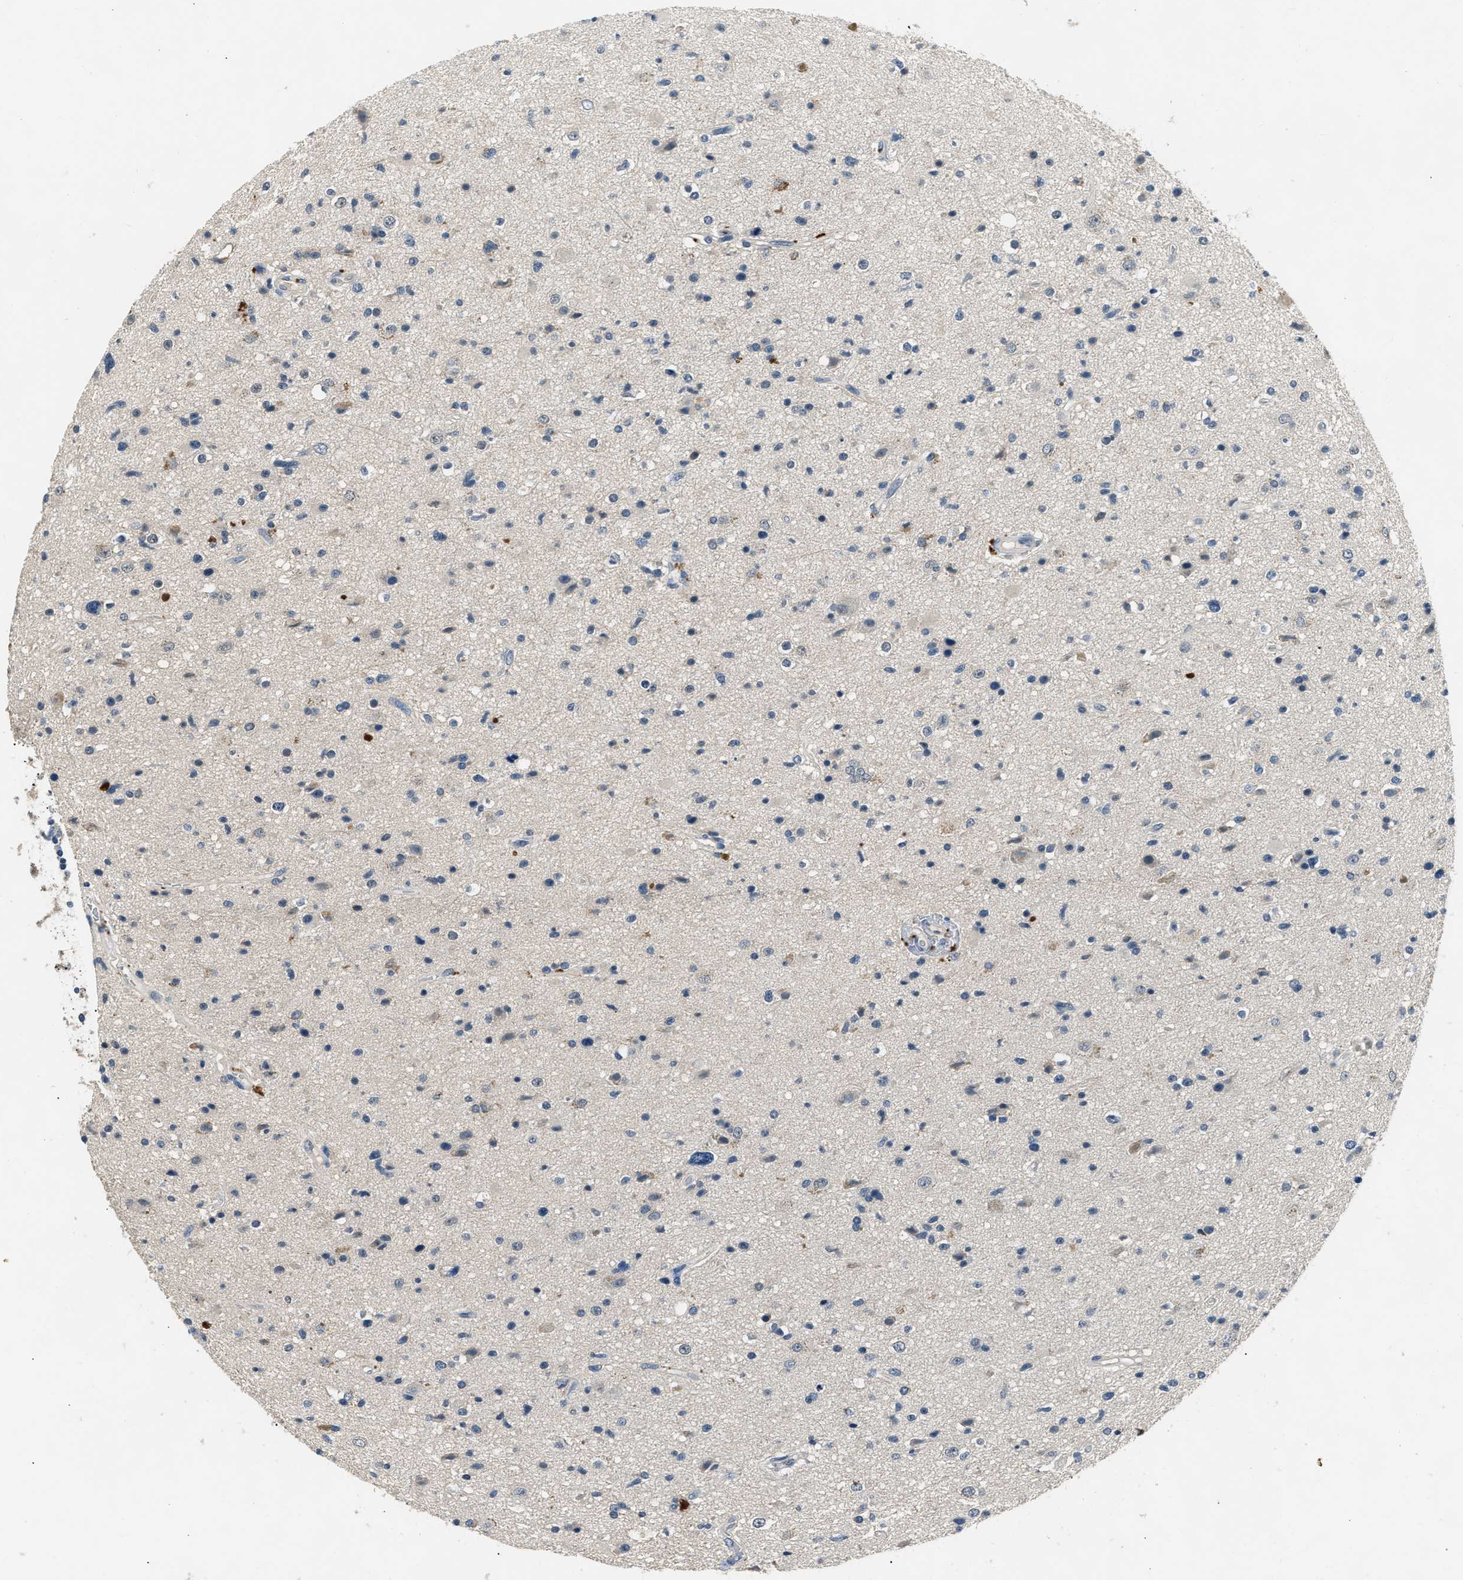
{"staining": {"intensity": "negative", "quantity": "none", "location": "none"}, "tissue": "glioma", "cell_type": "Tumor cells", "image_type": "cancer", "snomed": [{"axis": "morphology", "description": "Glioma, malignant, High grade"}, {"axis": "topography", "description": "Brain"}], "caption": "The histopathology image demonstrates no significant positivity in tumor cells of malignant high-grade glioma. The staining is performed using DAB (3,3'-diaminobenzidine) brown chromogen with nuclei counter-stained in using hematoxylin.", "gene": "INHA", "patient": {"sex": "male", "age": 33}}